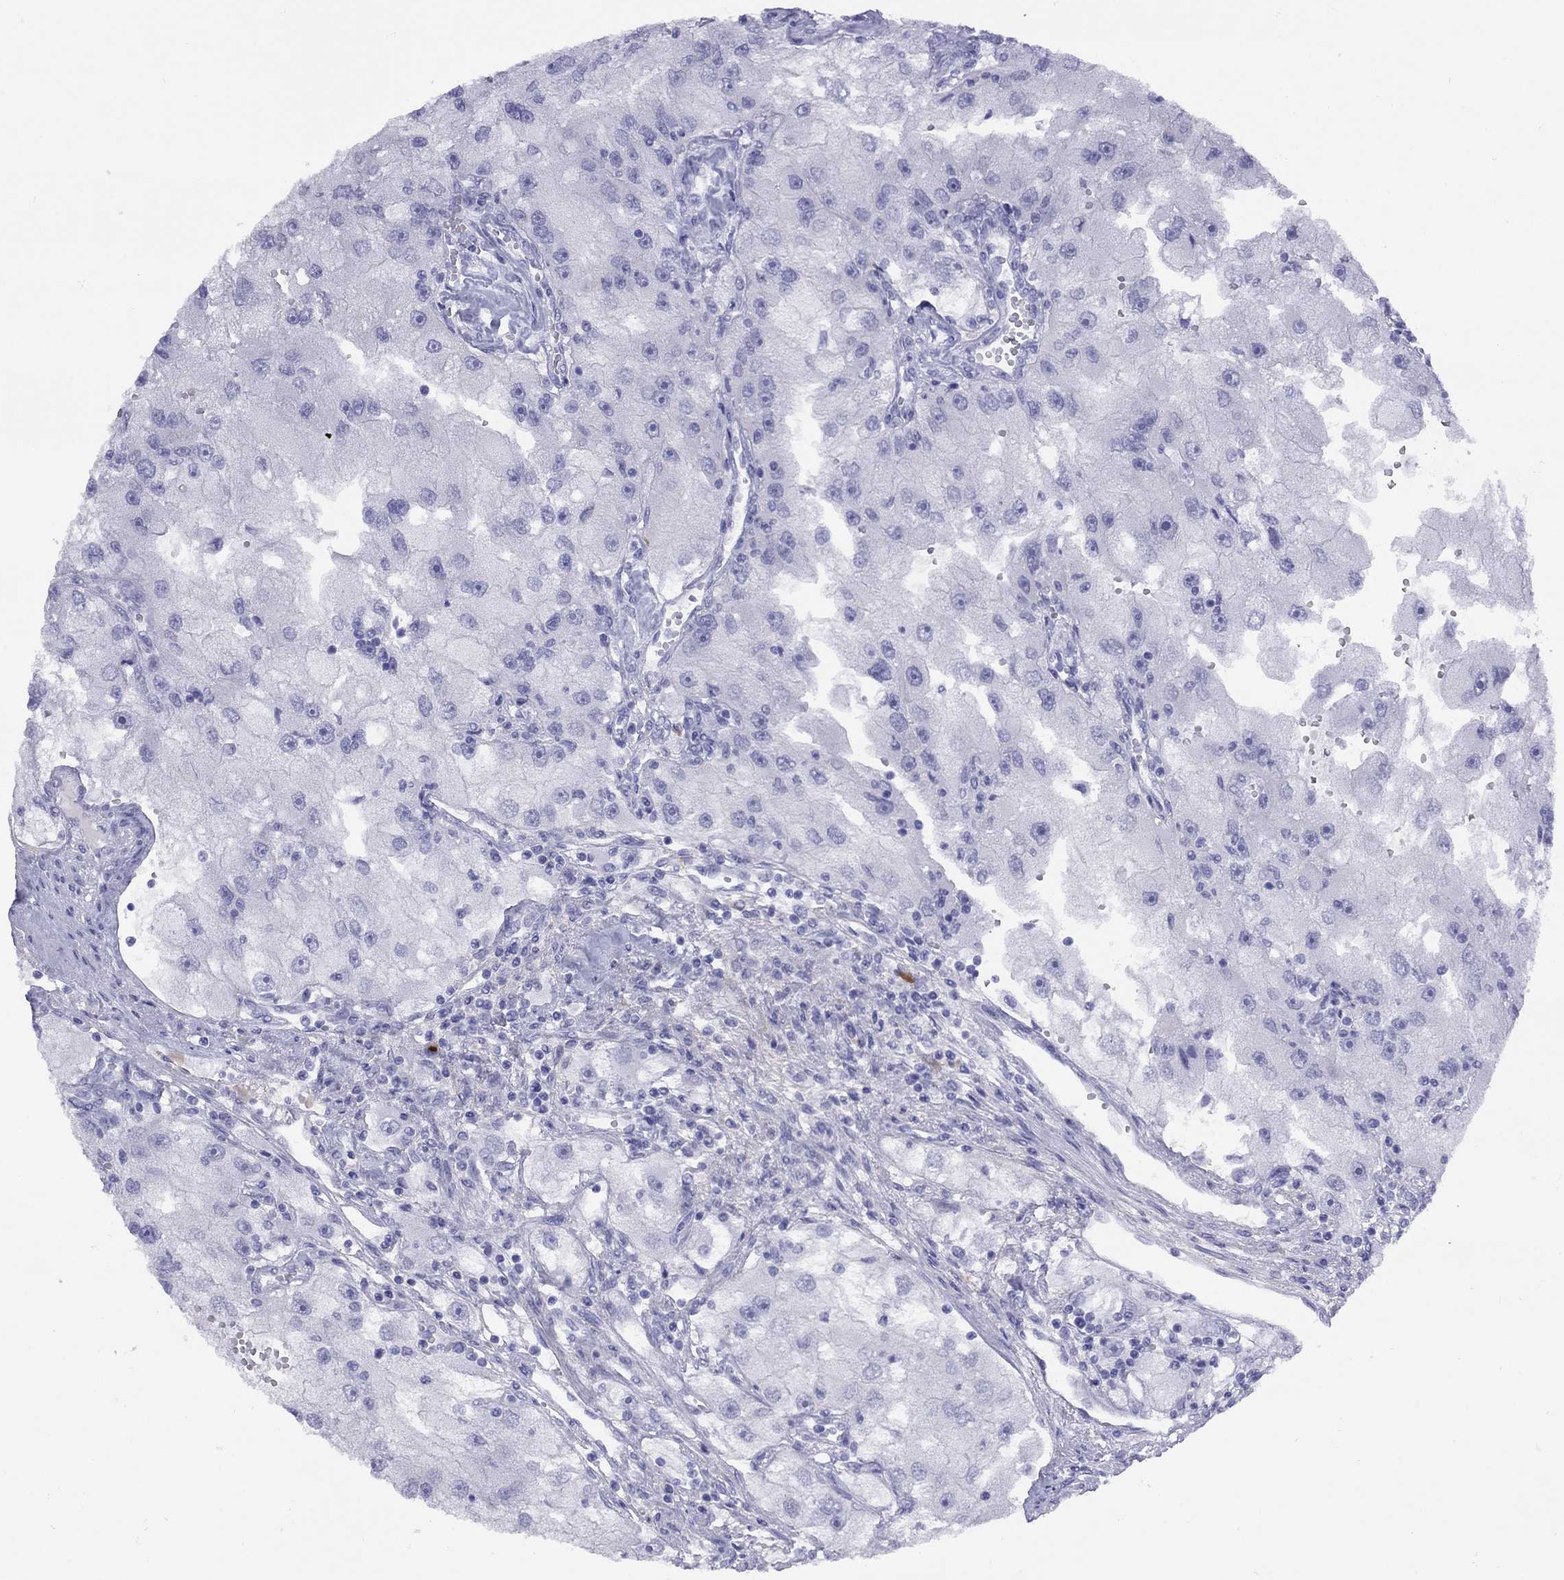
{"staining": {"intensity": "negative", "quantity": "none", "location": "none"}, "tissue": "renal cancer", "cell_type": "Tumor cells", "image_type": "cancer", "snomed": [{"axis": "morphology", "description": "Adenocarcinoma, NOS"}, {"axis": "topography", "description": "Kidney"}], "caption": "Immunohistochemistry of adenocarcinoma (renal) displays no positivity in tumor cells.", "gene": "GRIA2", "patient": {"sex": "male", "age": 63}}